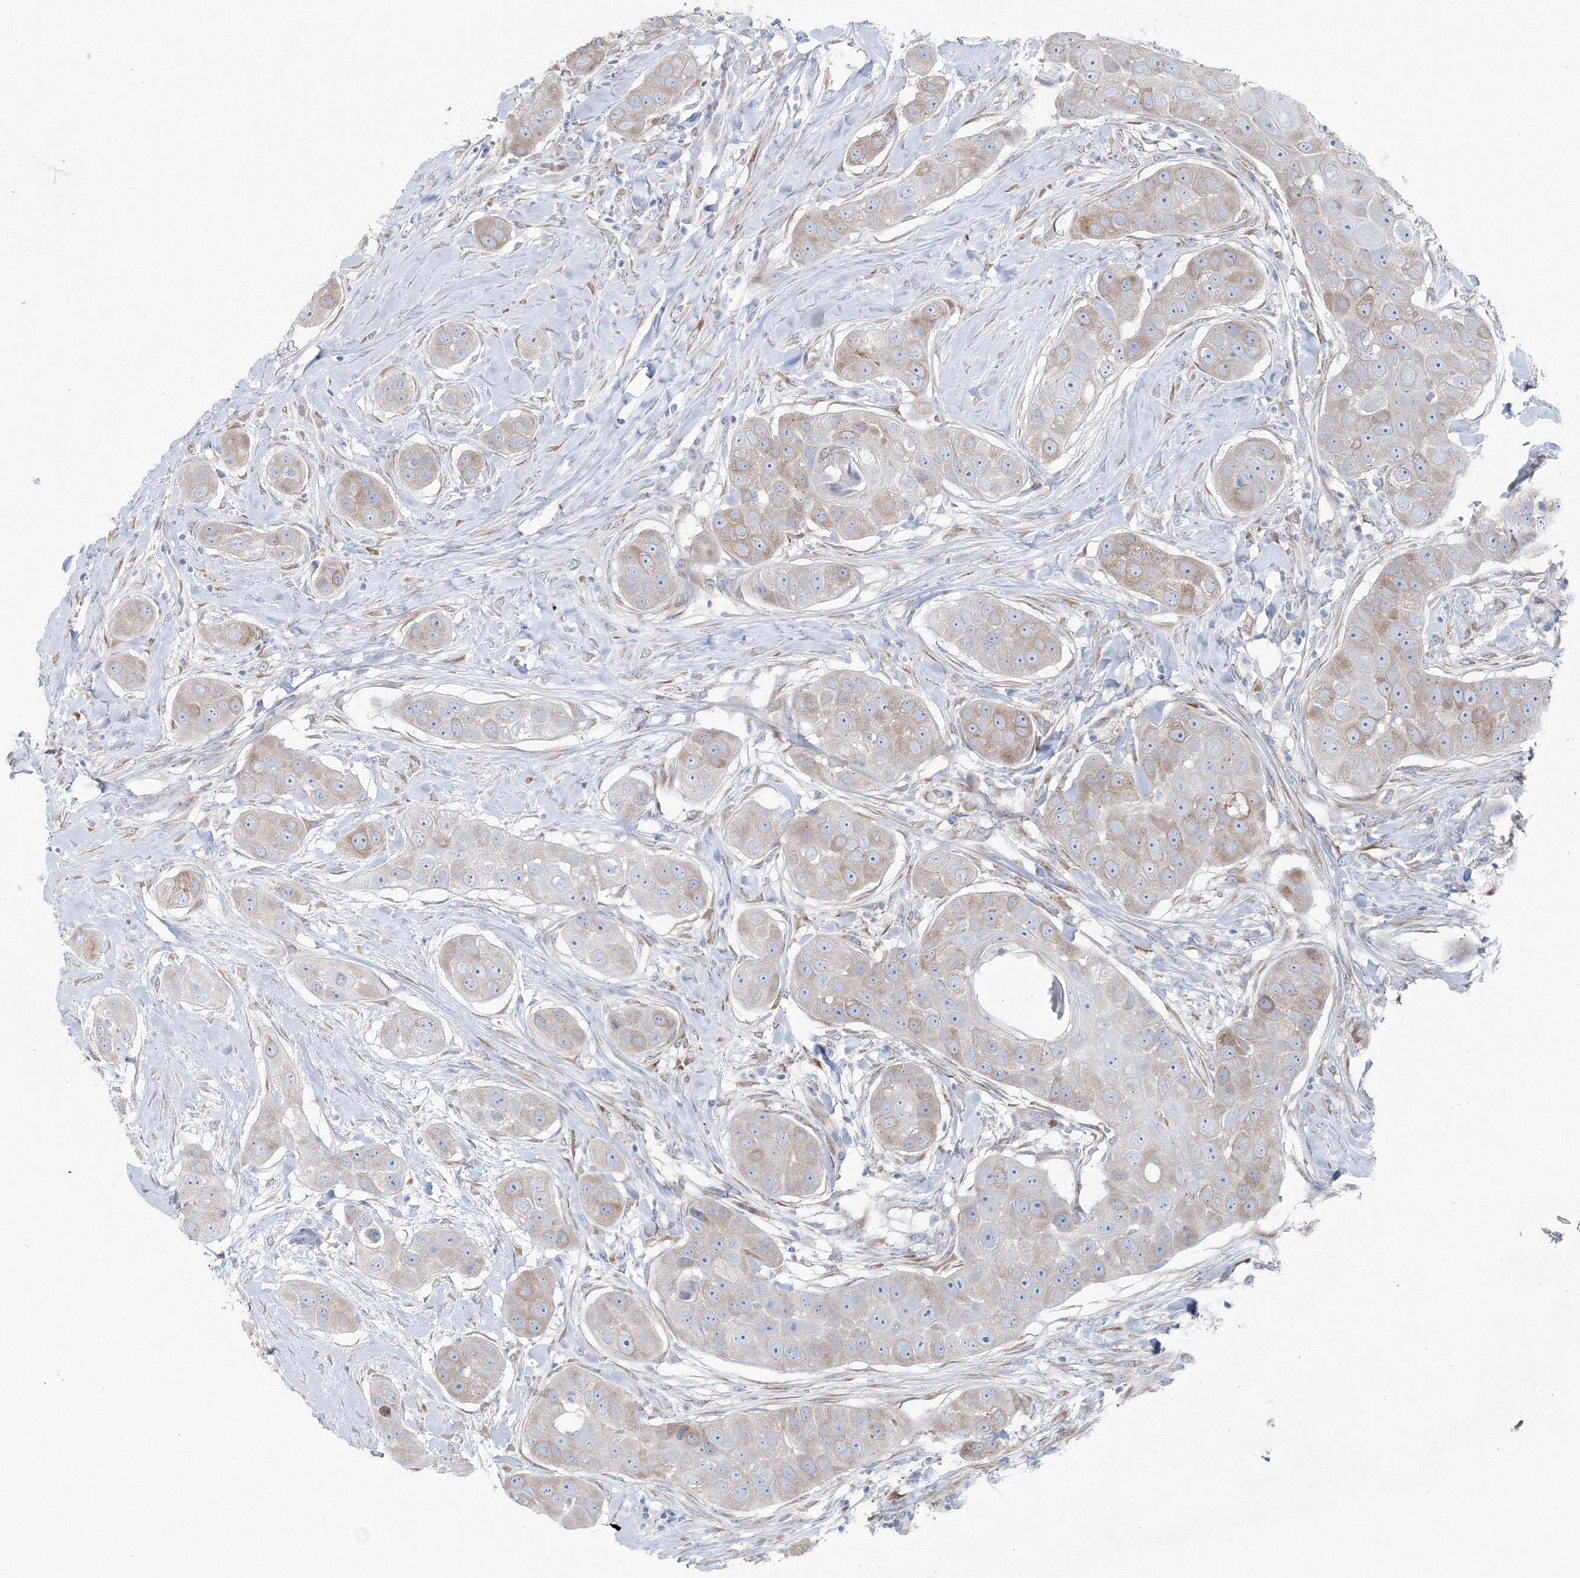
{"staining": {"intensity": "weak", "quantity": "<25%", "location": "cytoplasmic/membranous"}, "tissue": "head and neck cancer", "cell_type": "Tumor cells", "image_type": "cancer", "snomed": [{"axis": "morphology", "description": "Normal tissue, NOS"}, {"axis": "morphology", "description": "Squamous cell carcinoma, NOS"}, {"axis": "topography", "description": "Skeletal muscle"}, {"axis": "topography", "description": "Head-Neck"}], "caption": "DAB (3,3'-diaminobenzidine) immunohistochemical staining of human head and neck squamous cell carcinoma demonstrates no significant positivity in tumor cells.", "gene": "RCN1", "patient": {"sex": "male", "age": 51}}